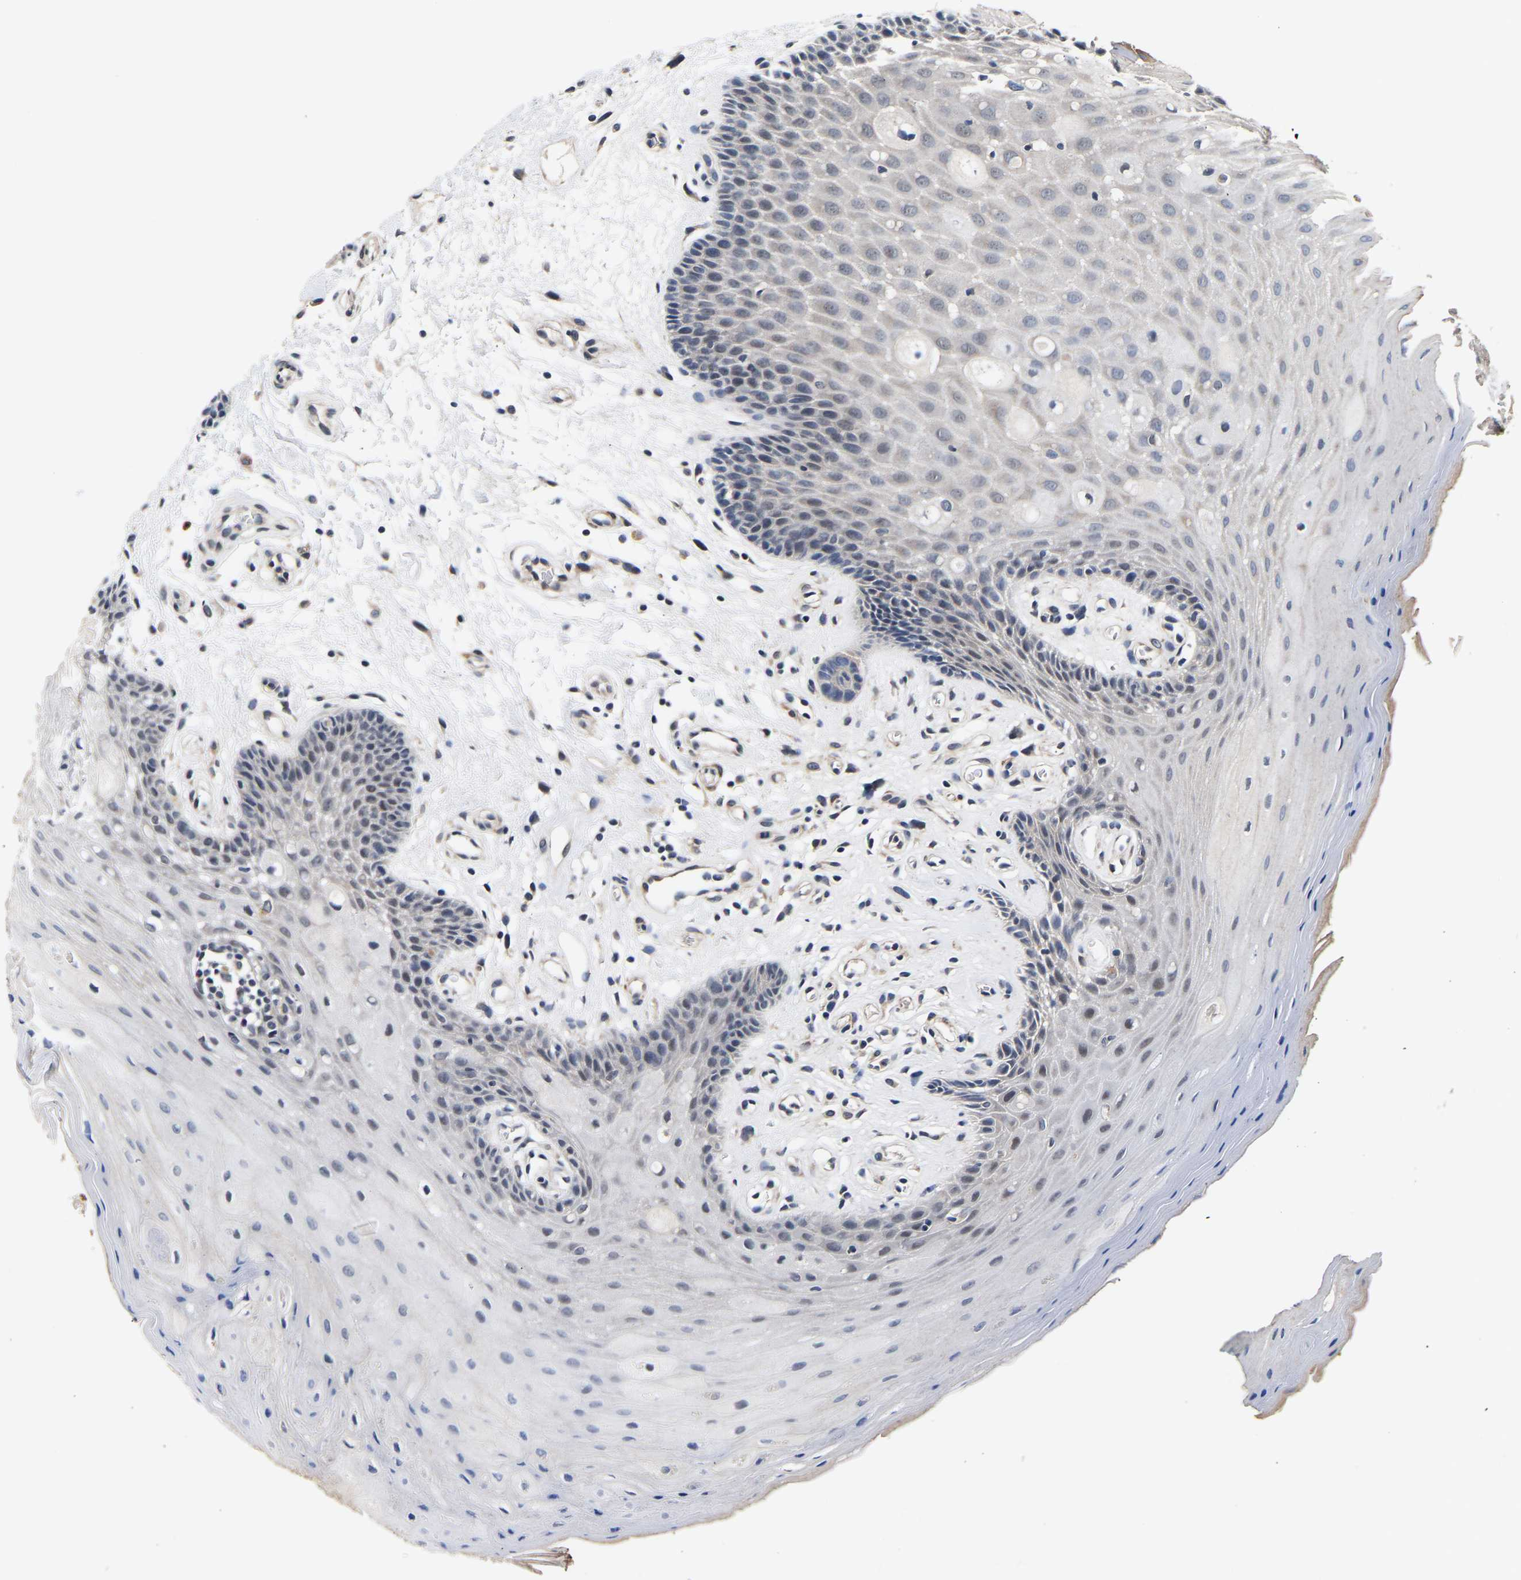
{"staining": {"intensity": "weak", "quantity": "<25%", "location": "cytoplasmic/membranous"}, "tissue": "oral mucosa", "cell_type": "Squamous epithelial cells", "image_type": "normal", "snomed": [{"axis": "morphology", "description": "Normal tissue, NOS"}, {"axis": "morphology", "description": "Squamous cell carcinoma, NOS"}, {"axis": "topography", "description": "Oral tissue"}, {"axis": "topography", "description": "Head-Neck"}], "caption": "There is no significant staining in squamous epithelial cells of oral mucosa.", "gene": "METTL16", "patient": {"sex": "male", "age": 71}}